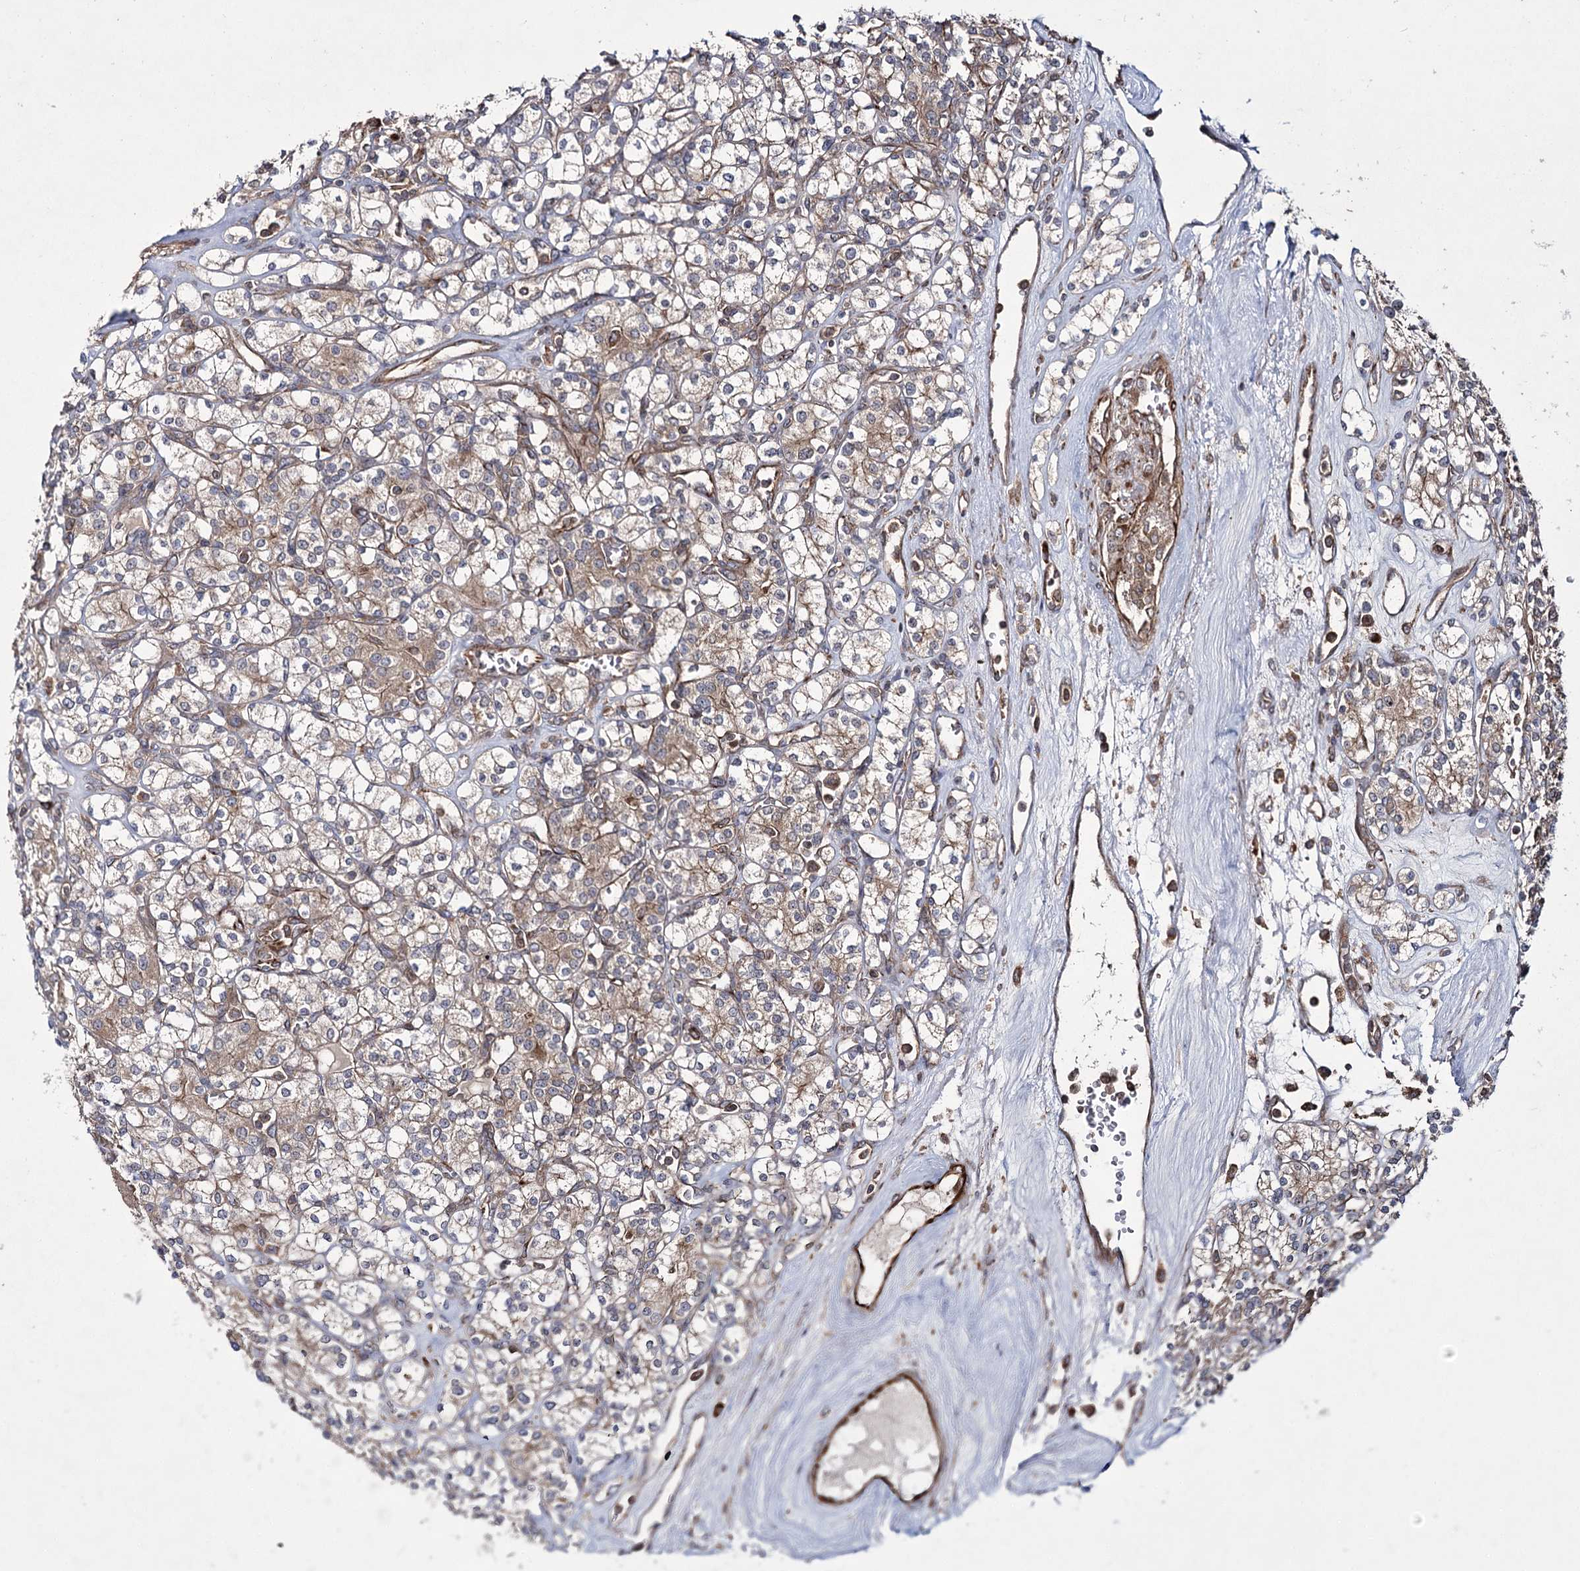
{"staining": {"intensity": "weak", "quantity": "25%-75%", "location": "cytoplasmic/membranous"}, "tissue": "renal cancer", "cell_type": "Tumor cells", "image_type": "cancer", "snomed": [{"axis": "morphology", "description": "Adenocarcinoma, NOS"}, {"axis": "topography", "description": "Kidney"}], "caption": "IHC of renal adenocarcinoma displays low levels of weak cytoplasmic/membranous staining in about 25%-75% of tumor cells.", "gene": "HECTD2", "patient": {"sex": "male", "age": 77}}